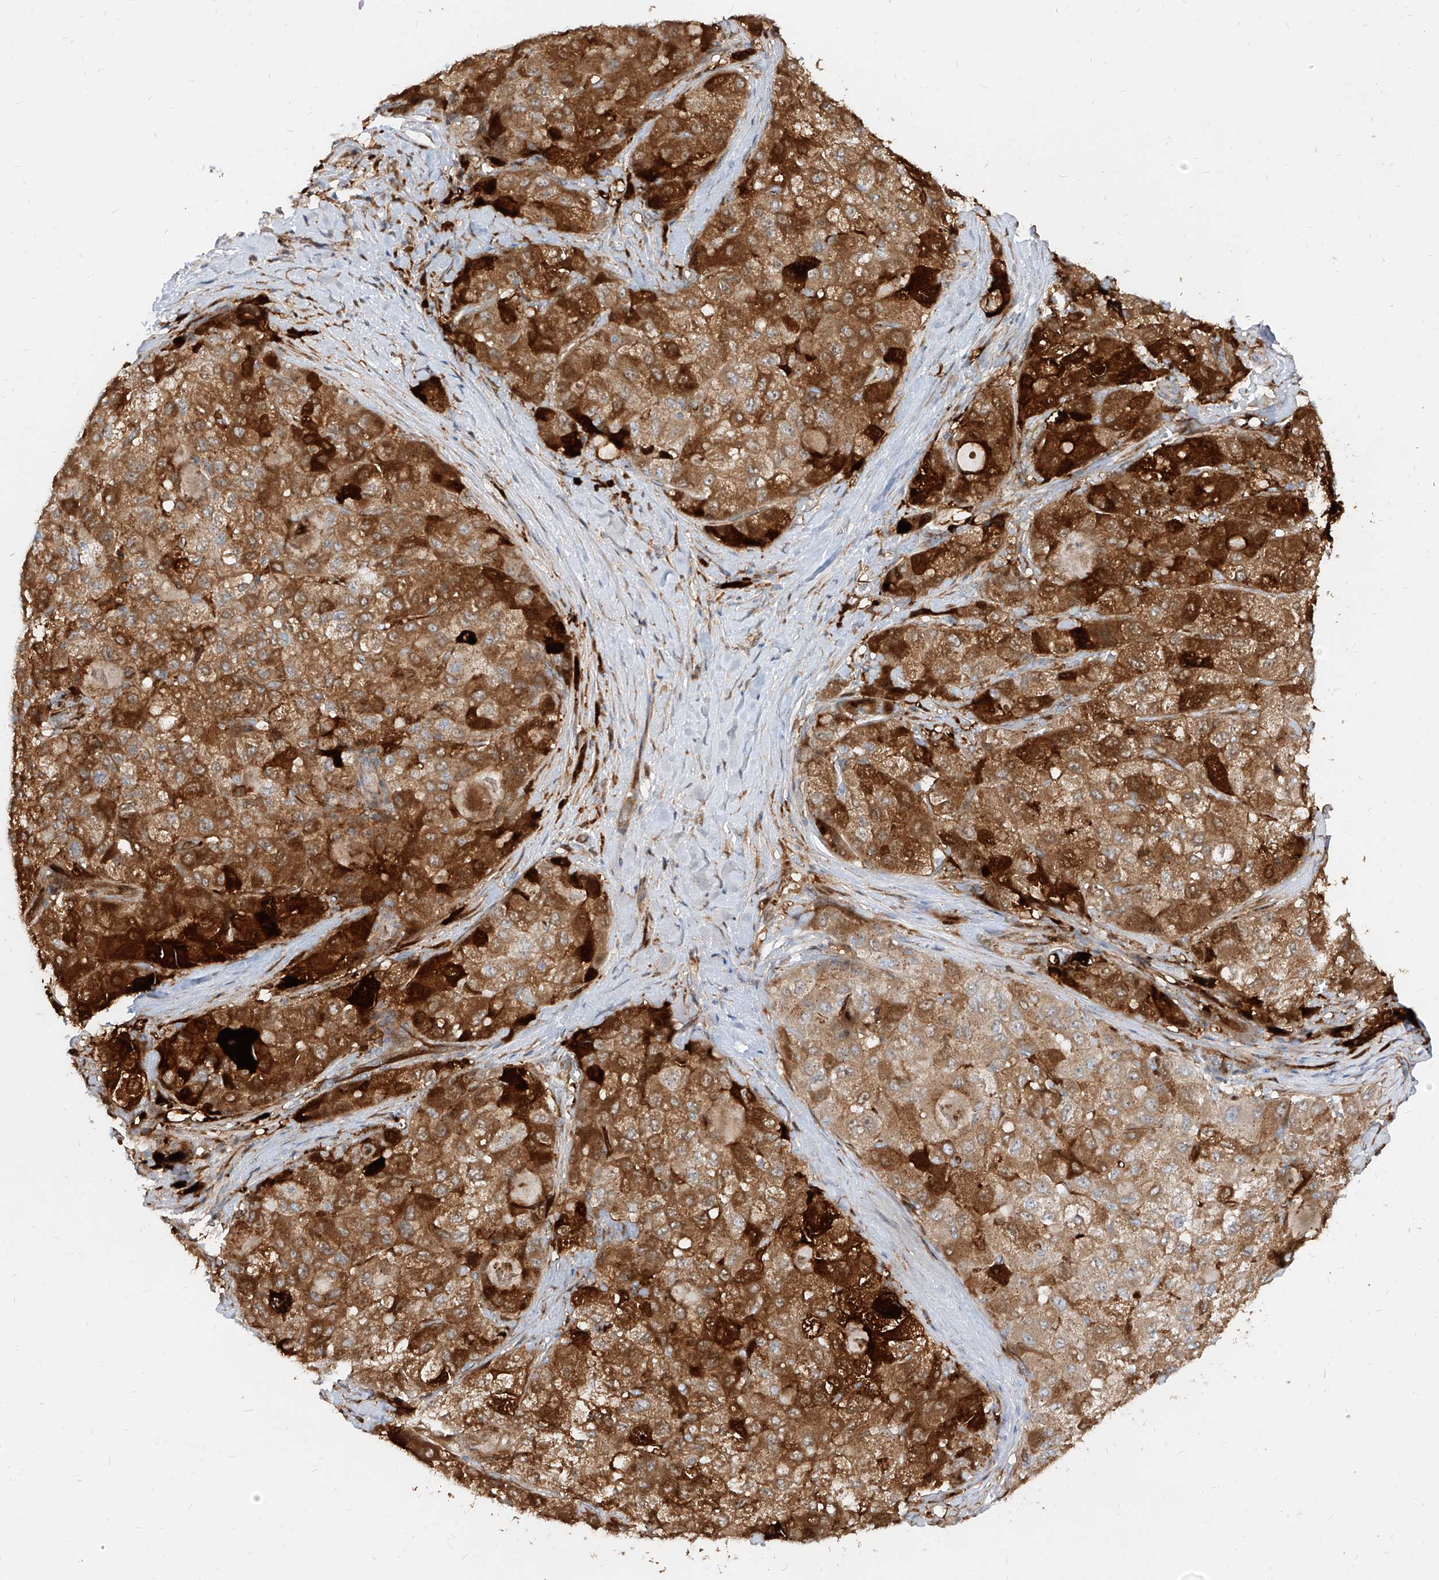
{"staining": {"intensity": "strong", "quantity": ">75%", "location": "cytoplasmic/membranous"}, "tissue": "liver cancer", "cell_type": "Tumor cells", "image_type": "cancer", "snomed": [{"axis": "morphology", "description": "Carcinoma, Hepatocellular, NOS"}, {"axis": "topography", "description": "Liver"}], "caption": "The micrograph displays staining of liver cancer (hepatocellular carcinoma), revealing strong cytoplasmic/membranous protein expression (brown color) within tumor cells.", "gene": "KYNU", "patient": {"sex": "male", "age": 80}}